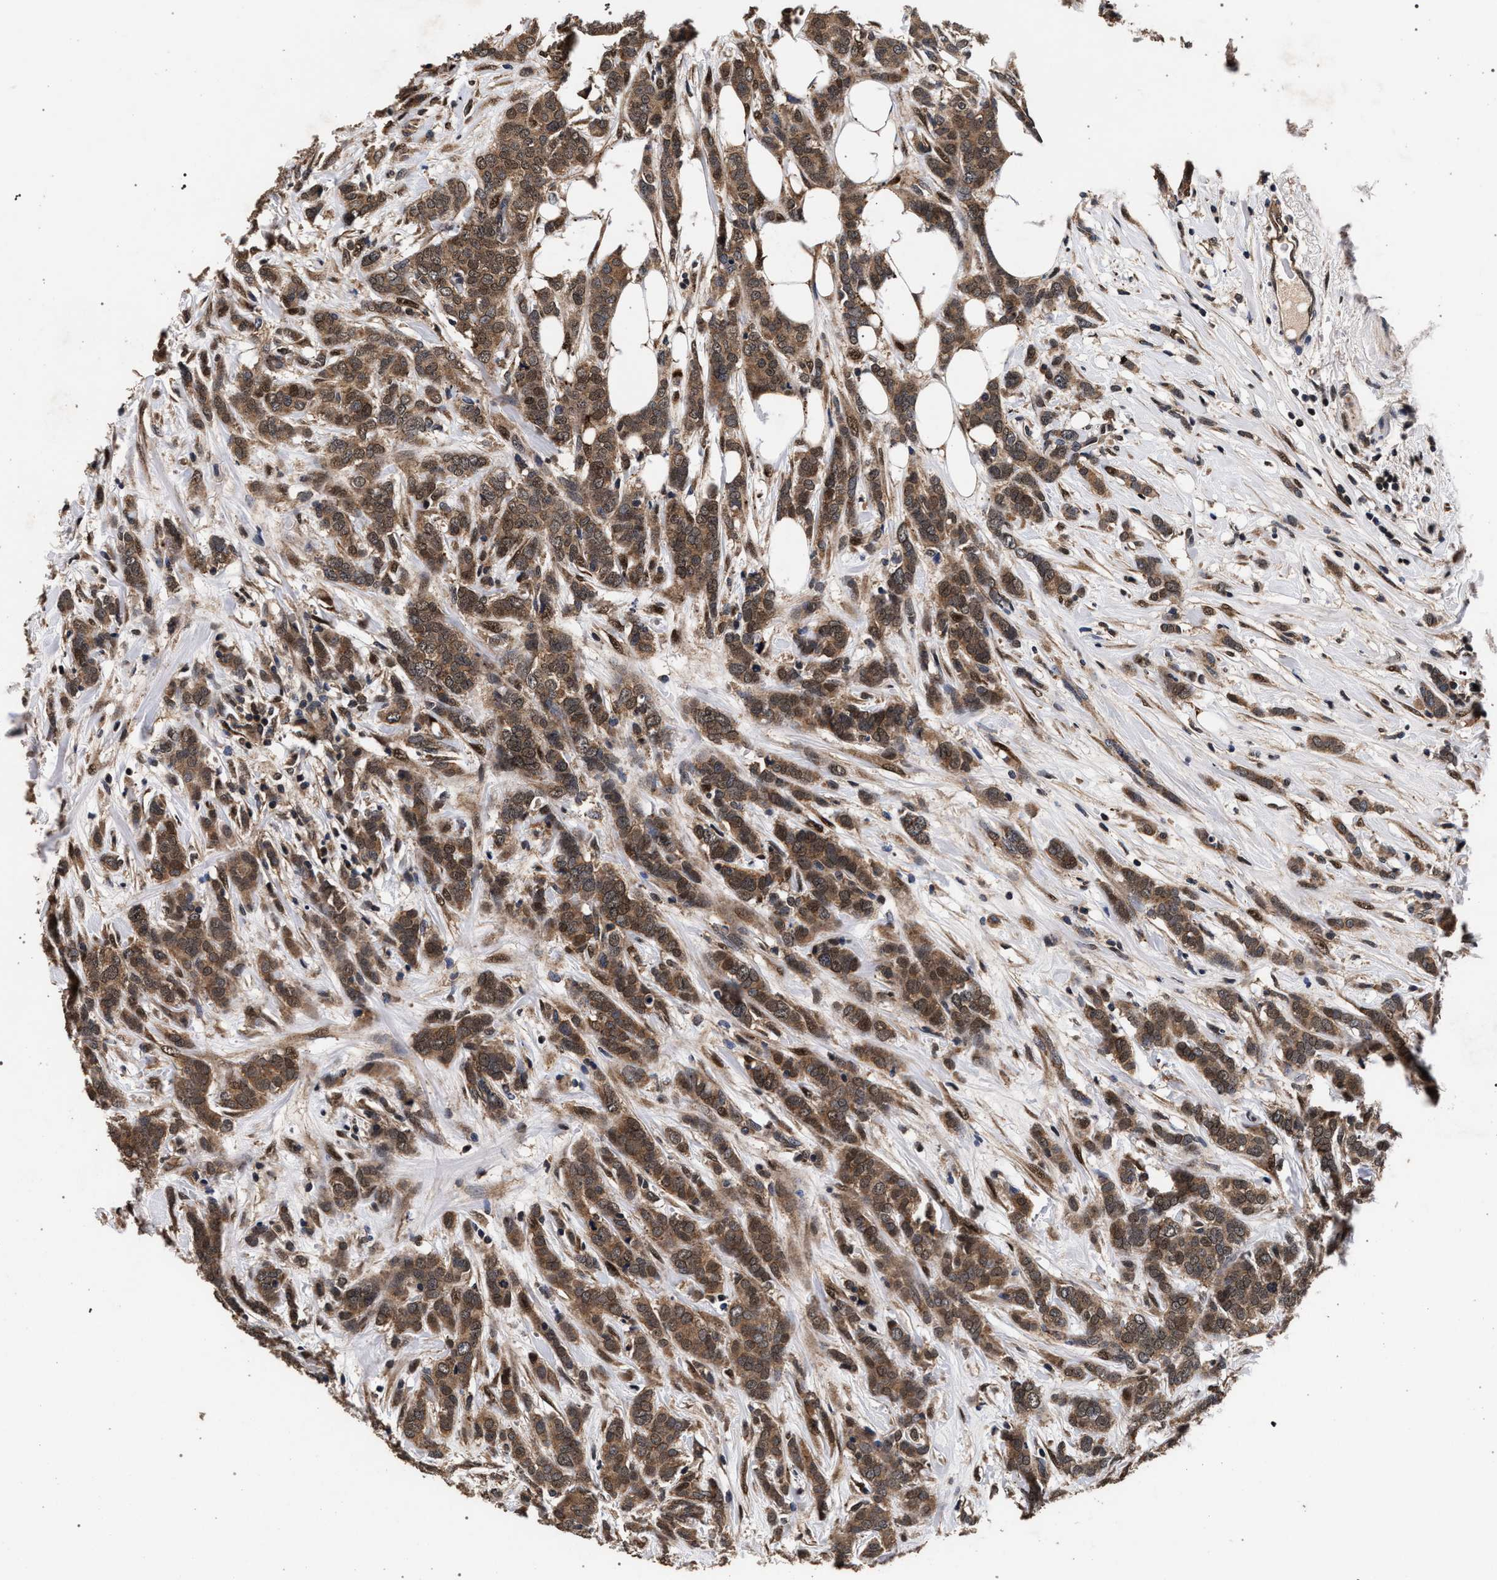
{"staining": {"intensity": "moderate", "quantity": ">75%", "location": "cytoplasmic/membranous,nuclear"}, "tissue": "breast cancer", "cell_type": "Tumor cells", "image_type": "cancer", "snomed": [{"axis": "morphology", "description": "Lobular carcinoma"}, {"axis": "topography", "description": "Skin"}, {"axis": "topography", "description": "Breast"}], "caption": "Immunohistochemistry of lobular carcinoma (breast) shows medium levels of moderate cytoplasmic/membranous and nuclear expression in about >75% of tumor cells. The staining was performed using DAB to visualize the protein expression in brown, while the nuclei were stained in blue with hematoxylin (Magnification: 20x).", "gene": "ACOX1", "patient": {"sex": "female", "age": 46}}